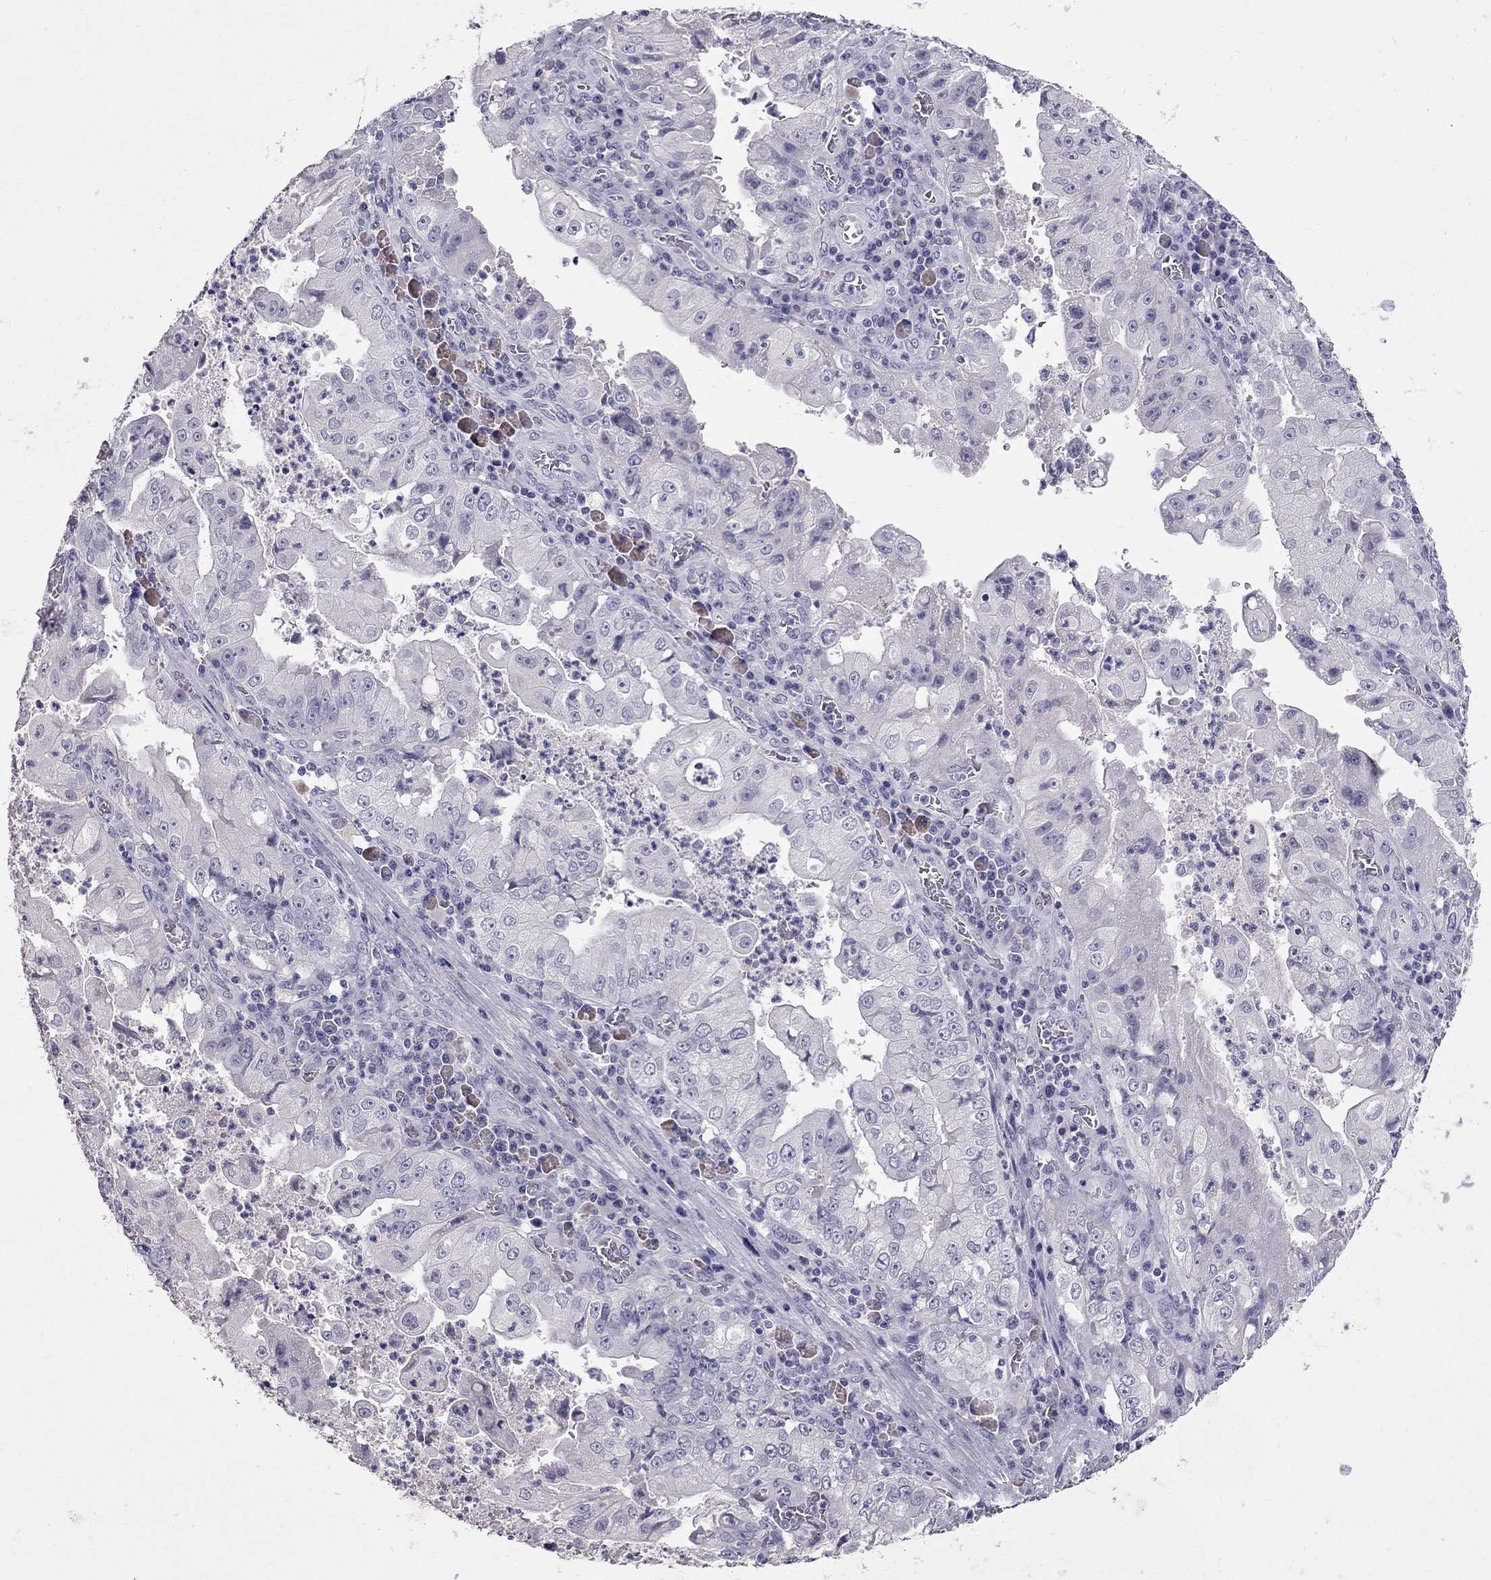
{"staining": {"intensity": "negative", "quantity": "none", "location": "none"}, "tissue": "stomach cancer", "cell_type": "Tumor cells", "image_type": "cancer", "snomed": [{"axis": "morphology", "description": "Adenocarcinoma, NOS"}, {"axis": "topography", "description": "Stomach"}], "caption": "Tumor cells are negative for protein expression in human stomach adenocarcinoma. (DAB IHC, high magnification).", "gene": "CFAP91", "patient": {"sex": "male", "age": 76}}